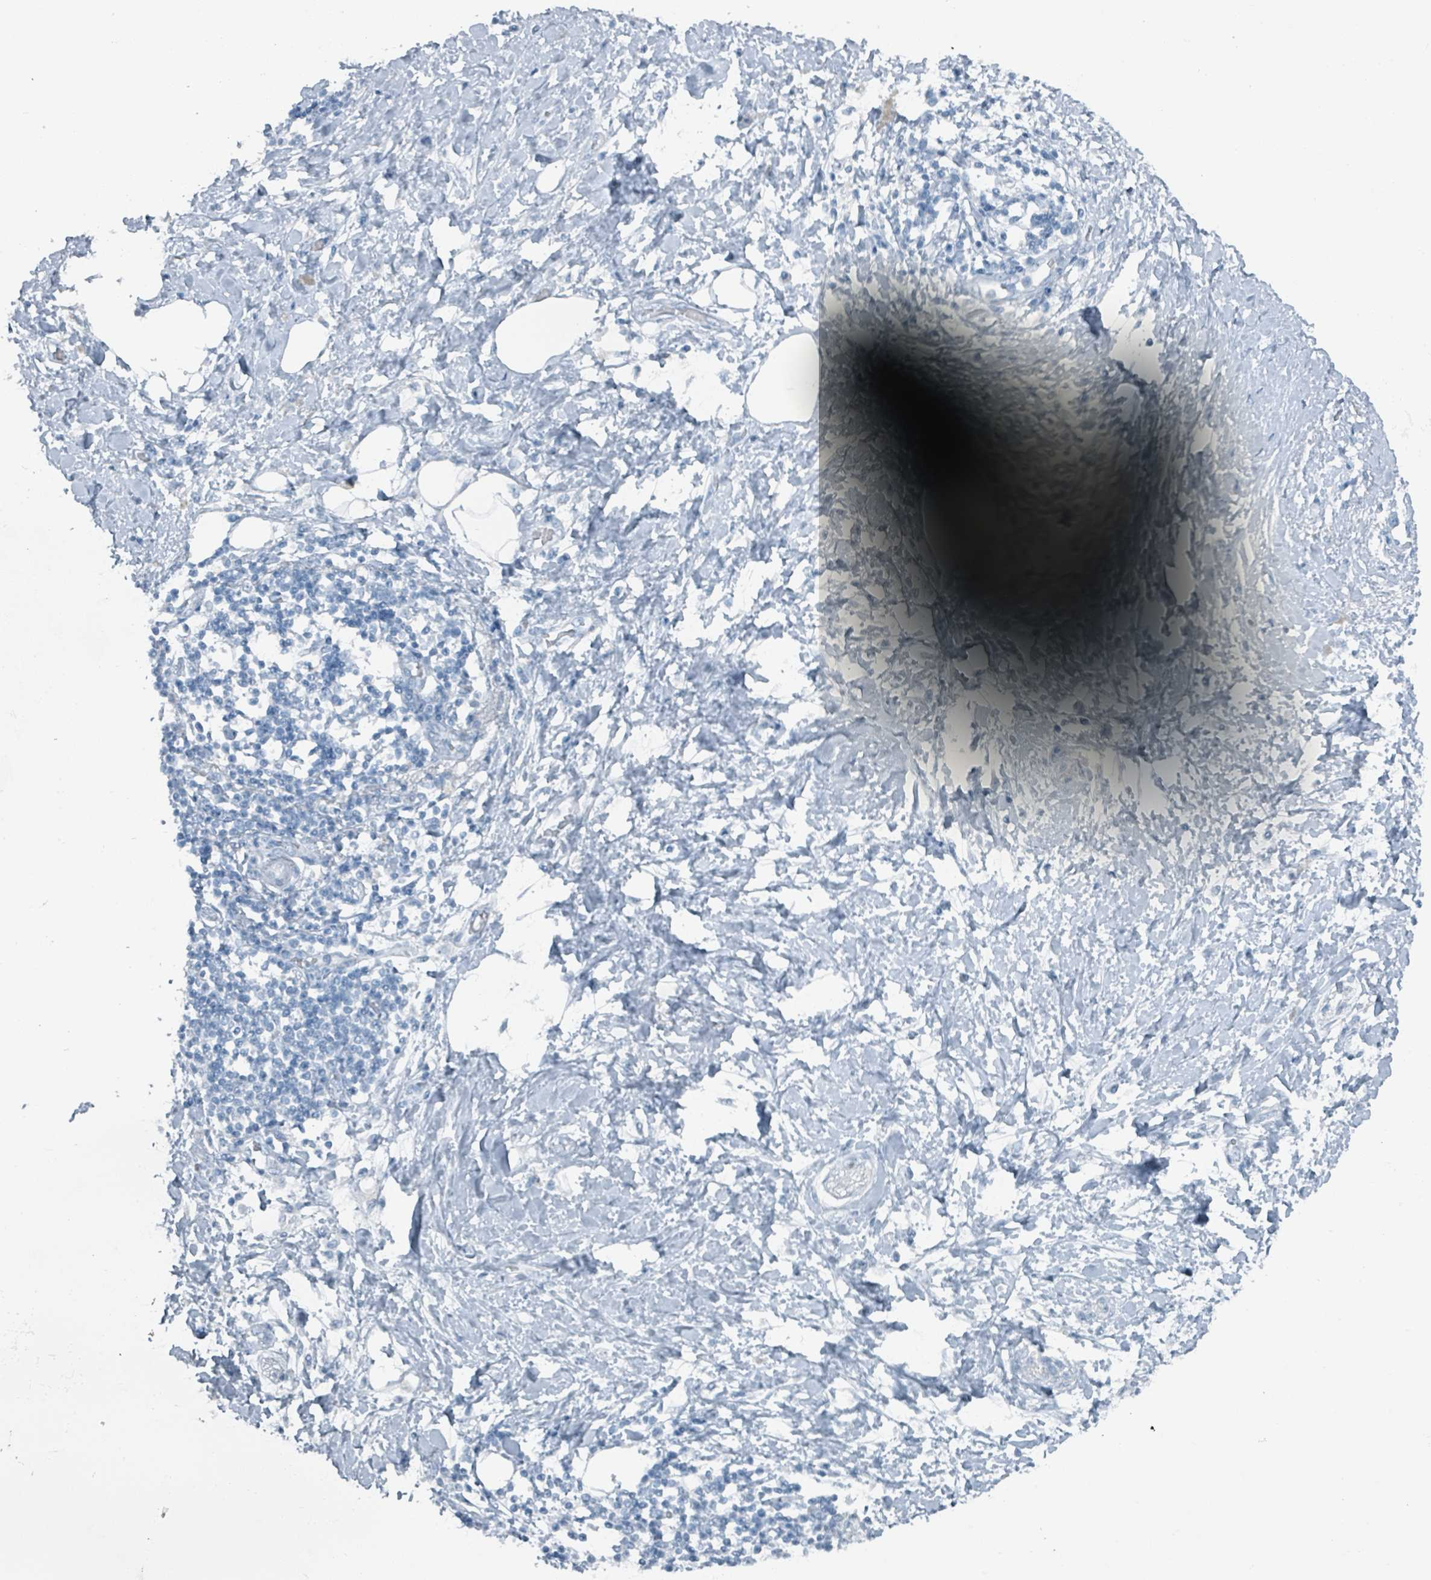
{"staining": {"intensity": "negative", "quantity": "none", "location": "none"}, "tissue": "adipose tissue", "cell_type": "Adipocytes", "image_type": "normal", "snomed": [{"axis": "morphology", "description": "Normal tissue, NOS"}, {"axis": "morphology", "description": "Adenocarcinoma, NOS"}, {"axis": "topography", "description": "Duodenum"}, {"axis": "topography", "description": "Peripheral nerve tissue"}], "caption": "Immunohistochemical staining of benign adipose tissue reveals no significant staining in adipocytes. The staining was performed using DAB (3,3'-diaminobenzidine) to visualize the protein expression in brown, while the nuclei were stained in blue with hematoxylin (Magnification: 20x).", "gene": "GAMT", "patient": {"sex": "female", "age": 60}}